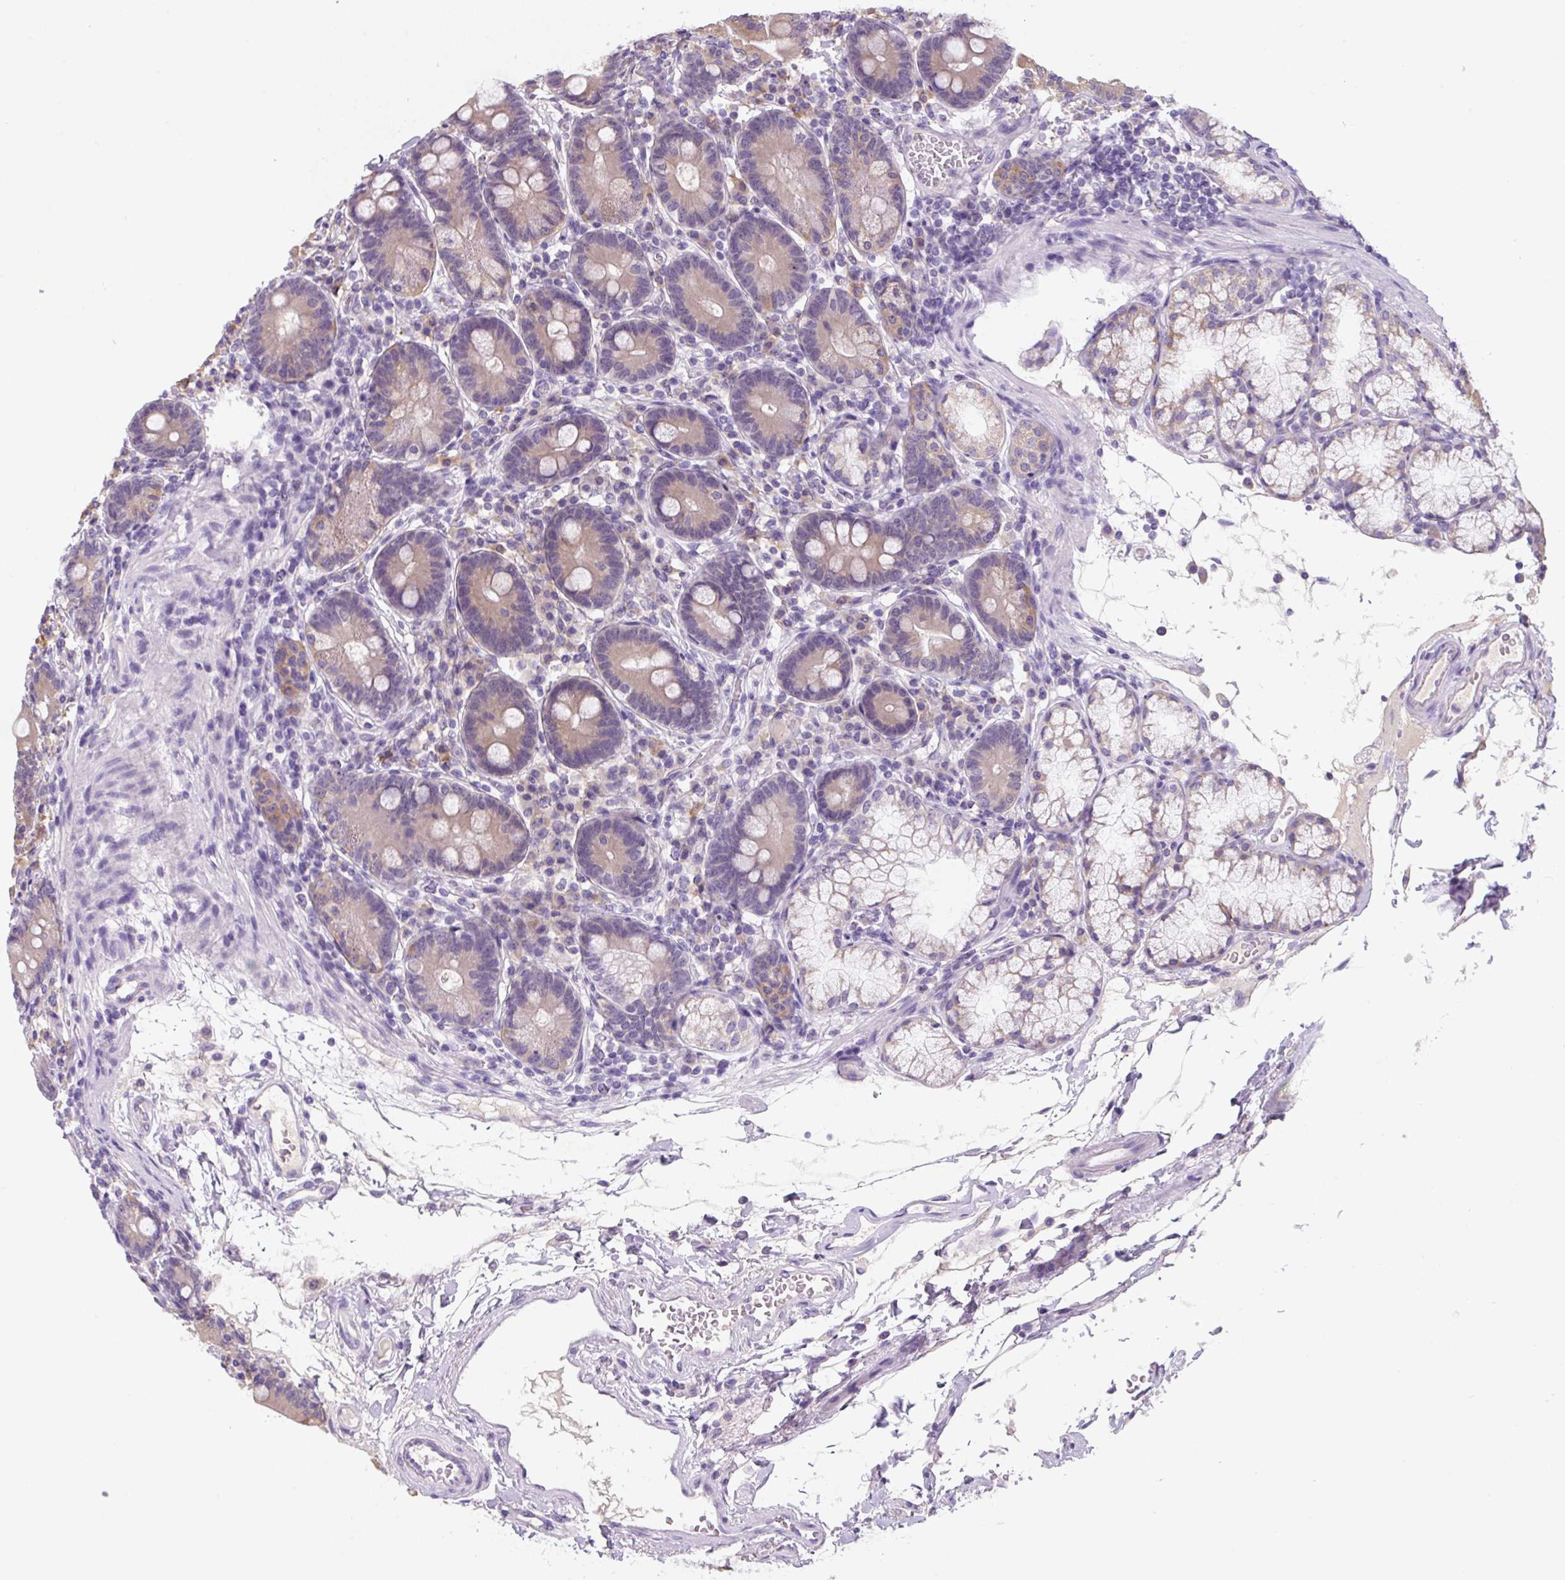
{"staining": {"intensity": "moderate", "quantity": "25%-75%", "location": "cytoplasmic/membranous"}, "tissue": "duodenum", "cell_type": "Glandular cells", "image_type": "normal", "snomed": [{"axis": "morphology", "description": "Normal tissue, NOS"}, {"axis": "topography", "description": "Duodenum"}], "caption": "Duodenum stained with a brown dye reveals moderate cytoplasmic/membranous positive staining in about 25%-75% of glandular cells.", "gene": "FZD5", "patient": {"sex": "female", "age": 67}}